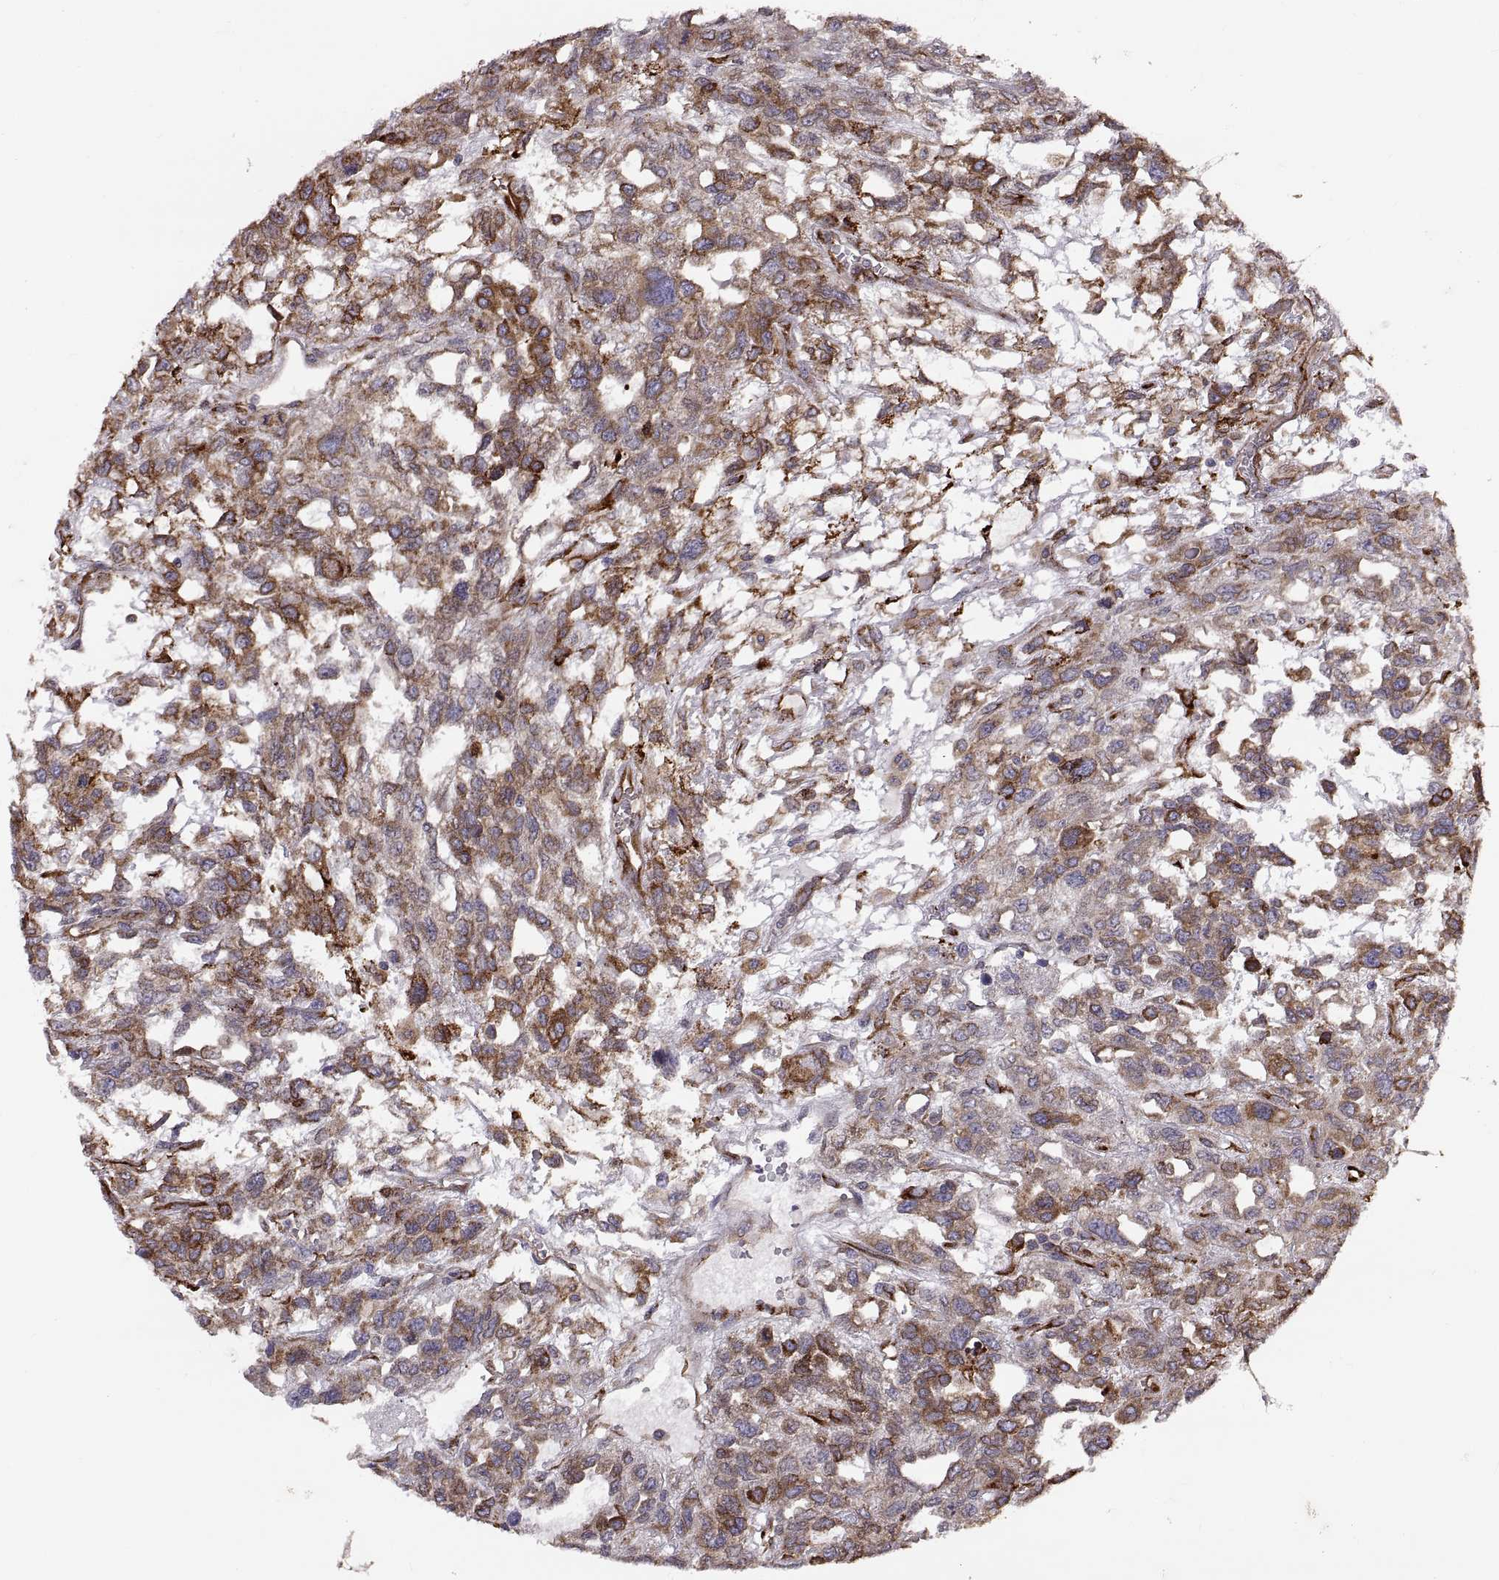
{"staining": {"intensity": "strong", "quantity": "25%-75%", "location": "cytoplasmic/membranous"}, "tissue": "testis cancer", "cell_type": "Tumor cells", "image_type": "cancer", "snomed": [{"axis": "morphology", "description": "Seminoma, NOS"}, {"axis": "topography", "description": "Testis"}], "caption": "There is high levels of strong cytoplasmic/membranous positivity in tumor cells of testis cancer, as demonstrated by immunohistochemical staining (brown color).", "gene": "PLEKHB2", "patient": {"sex": "male", "age": 52}}